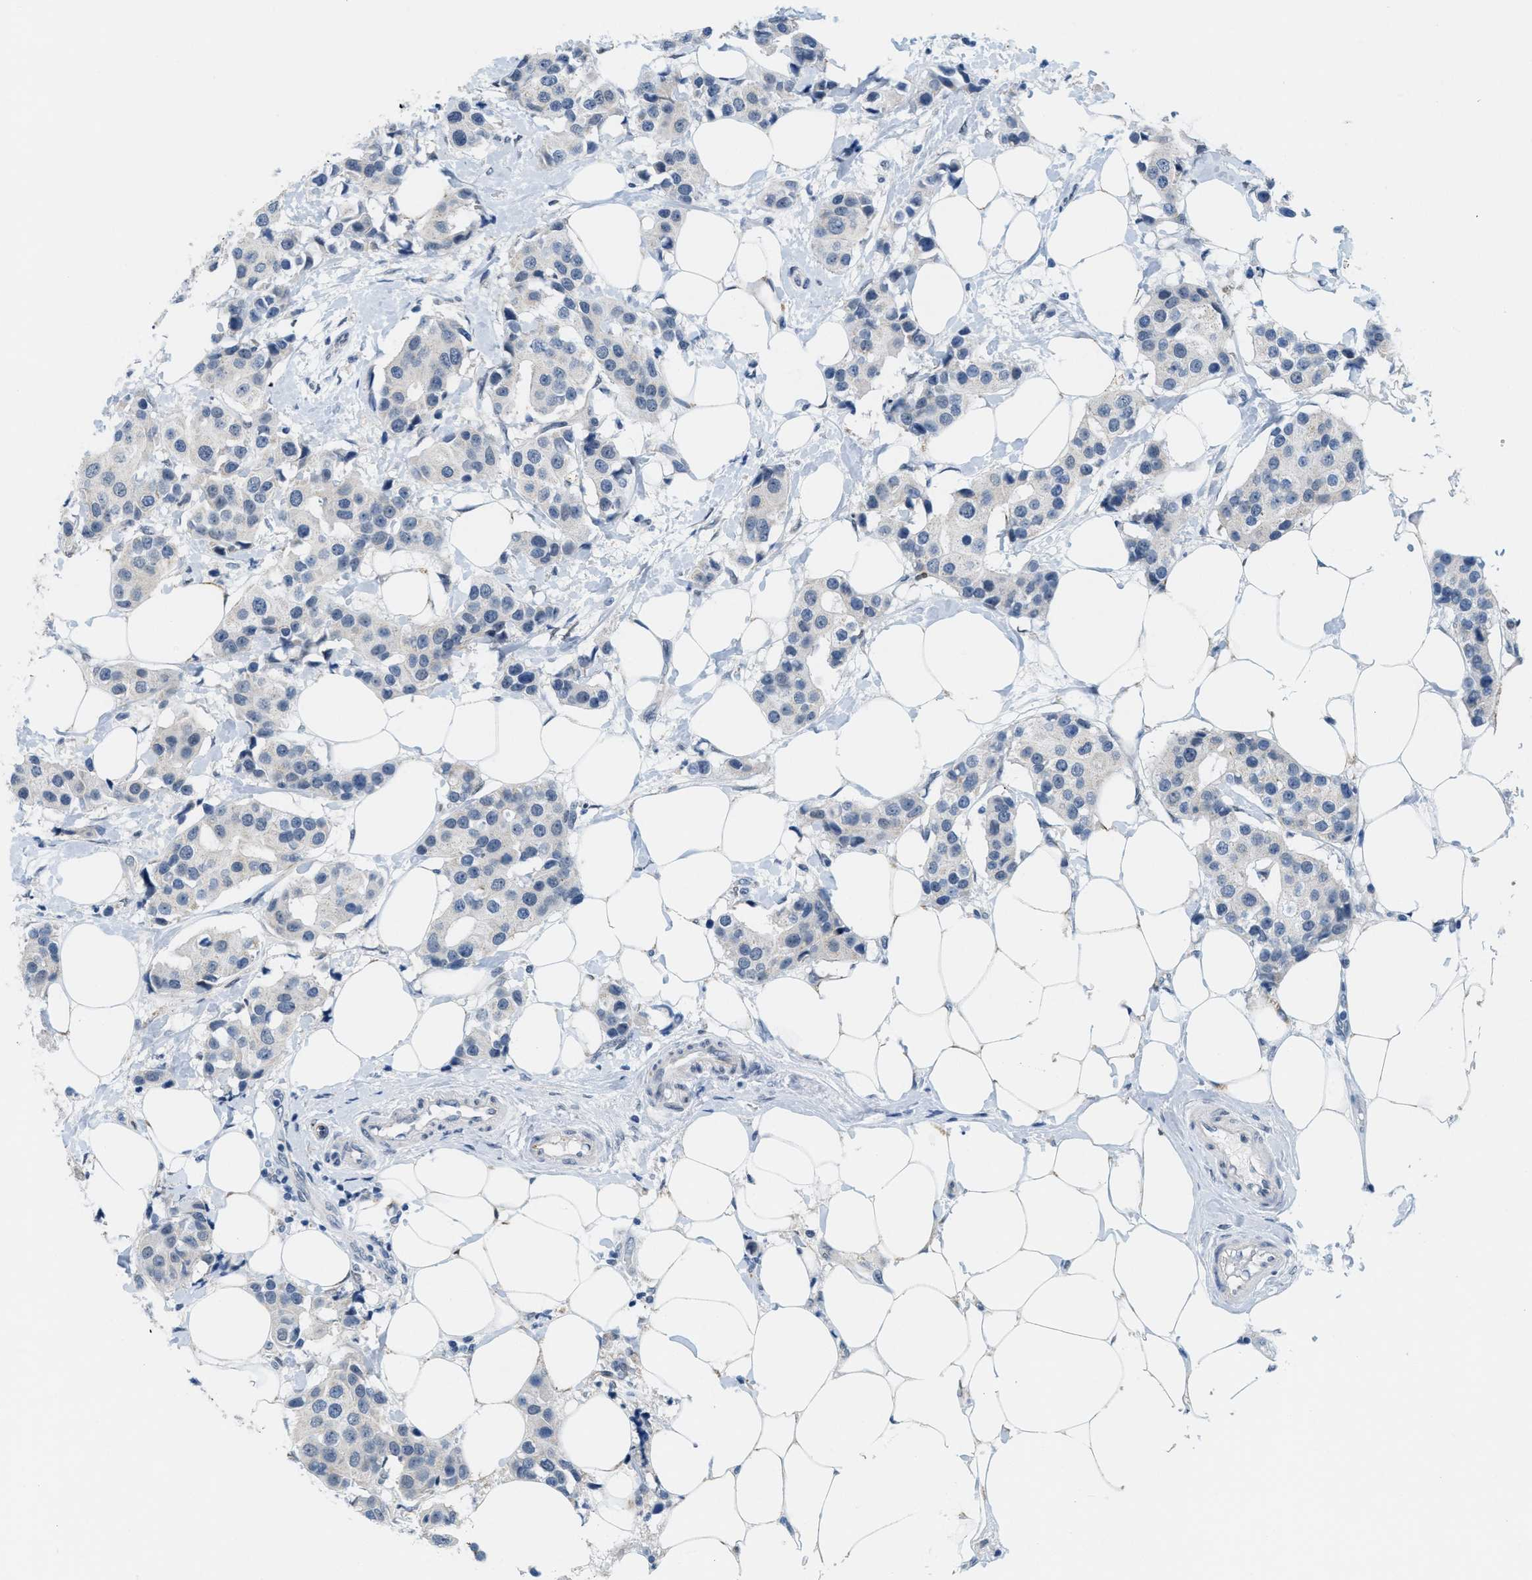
{"staining": {"intensity": "negative", "quantity": "none", "location": "none"}, "tissue": "breast cancer", "cell_type": "Tumor cells", "image_type": "cancer", "snomed": [{"axis": "morphology", "description": "Normal tissue, NOS"}, {"axis": "morphology", "description": "Duct carcinoma"}, {"axis": "topography", "description": "Breast"}], "caption": "Breast cancer (intraductal carcinoma) was stained to show a protein in brown. There is no significant positivity in tumor cells. Nuclei are stained in blue.", "gene": "HS3ST2", "patient": {"sex": "female", "age": 39}}